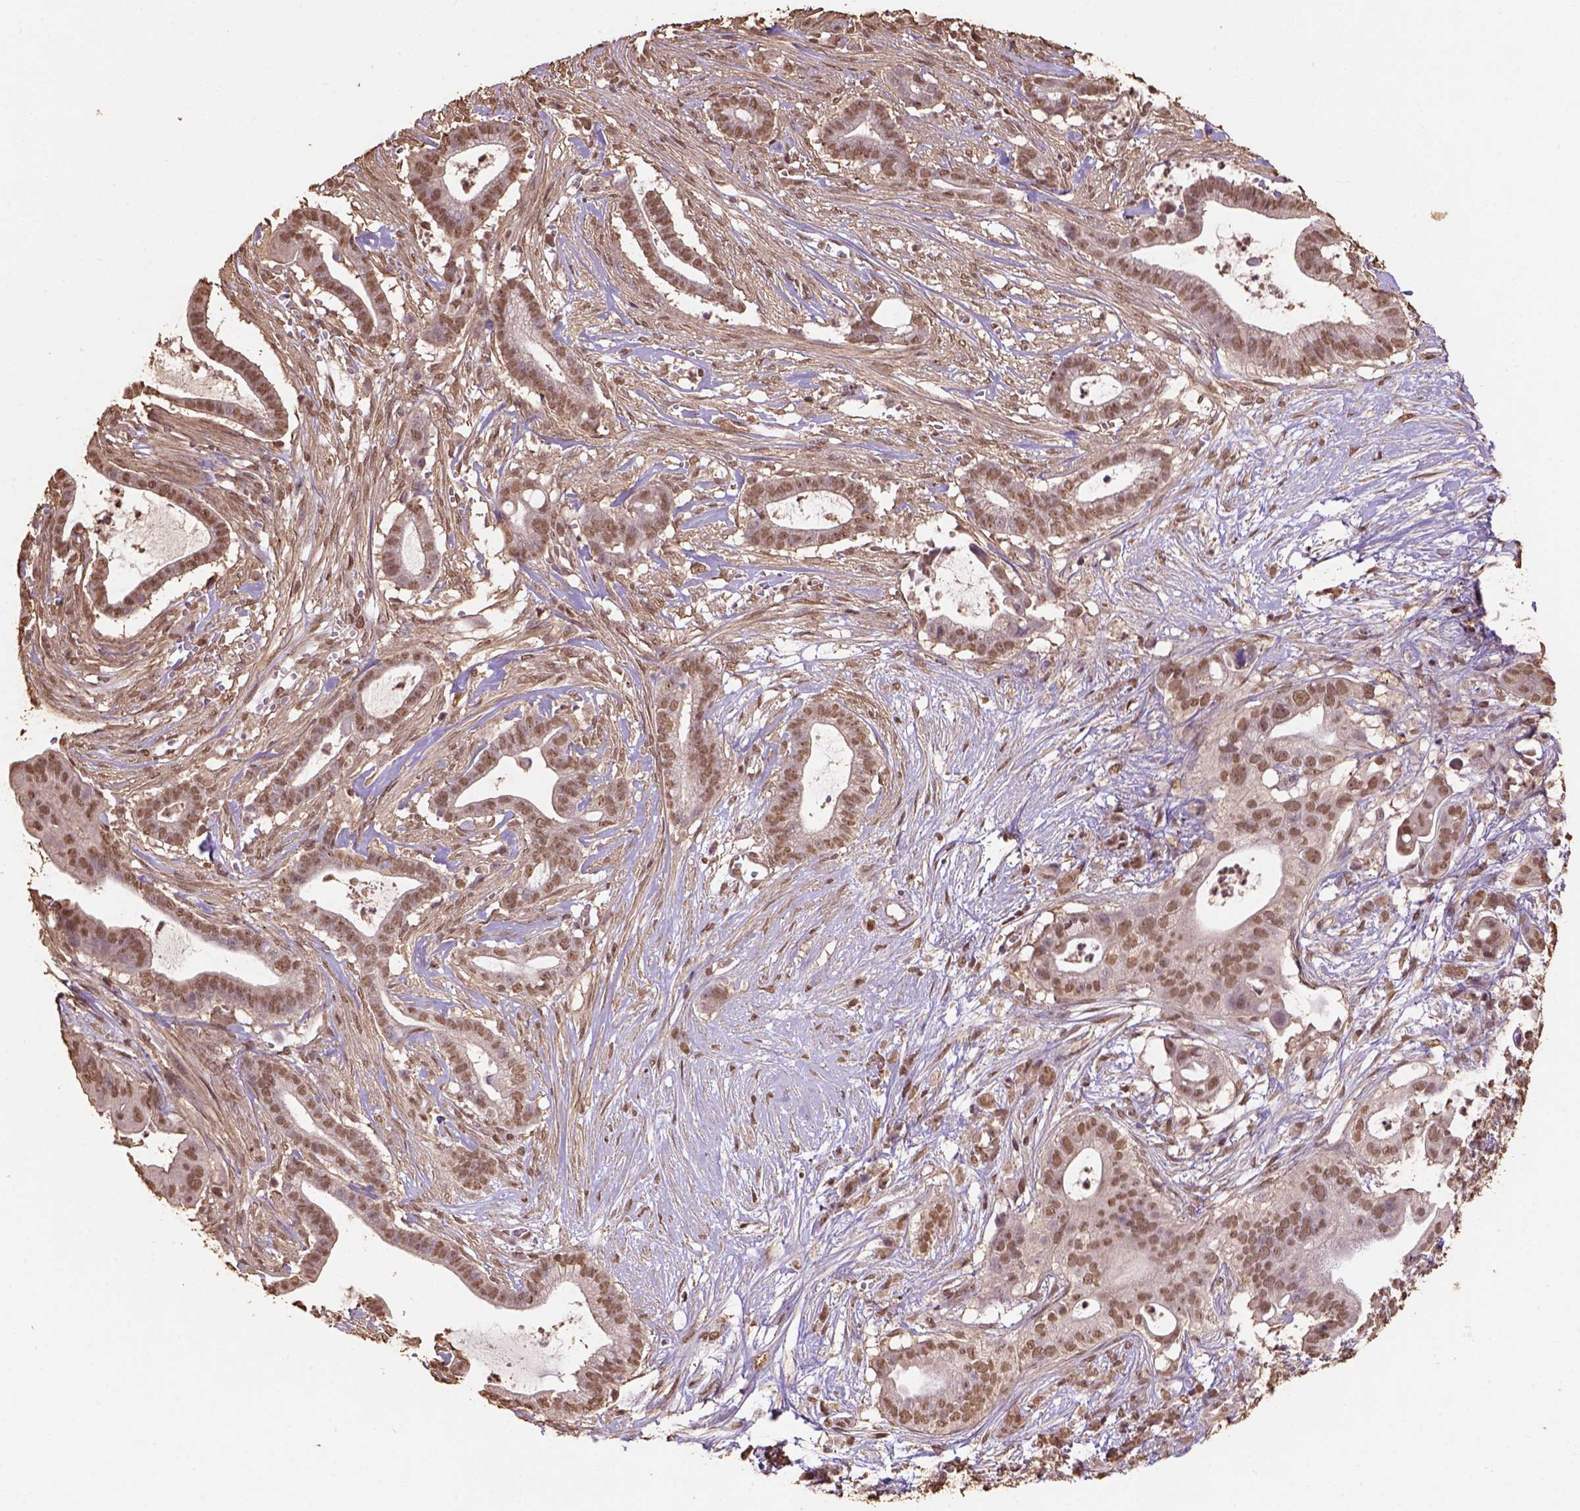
{"staining": {"intensity": "moderate", "quantity": ">75%", "location": "nuclear"}, "tissue": "pancreatic cancer", "cell_type": "Tumor cells", "image_type": "cancer", "snomed": [{"axis": "morphology", "description": "Adenocarcinoma, NOS"}, {"axis": "topography", "description": "Pancreas"}], "caption": "Pancreatic cancer (adenocarcinoma) stained with a brown dye exhibits moderate nuclear positive positivity in about >75% of tumor cells.", "gene": "CSTF2T", "patient": {"sex": "male", "age": 61}}